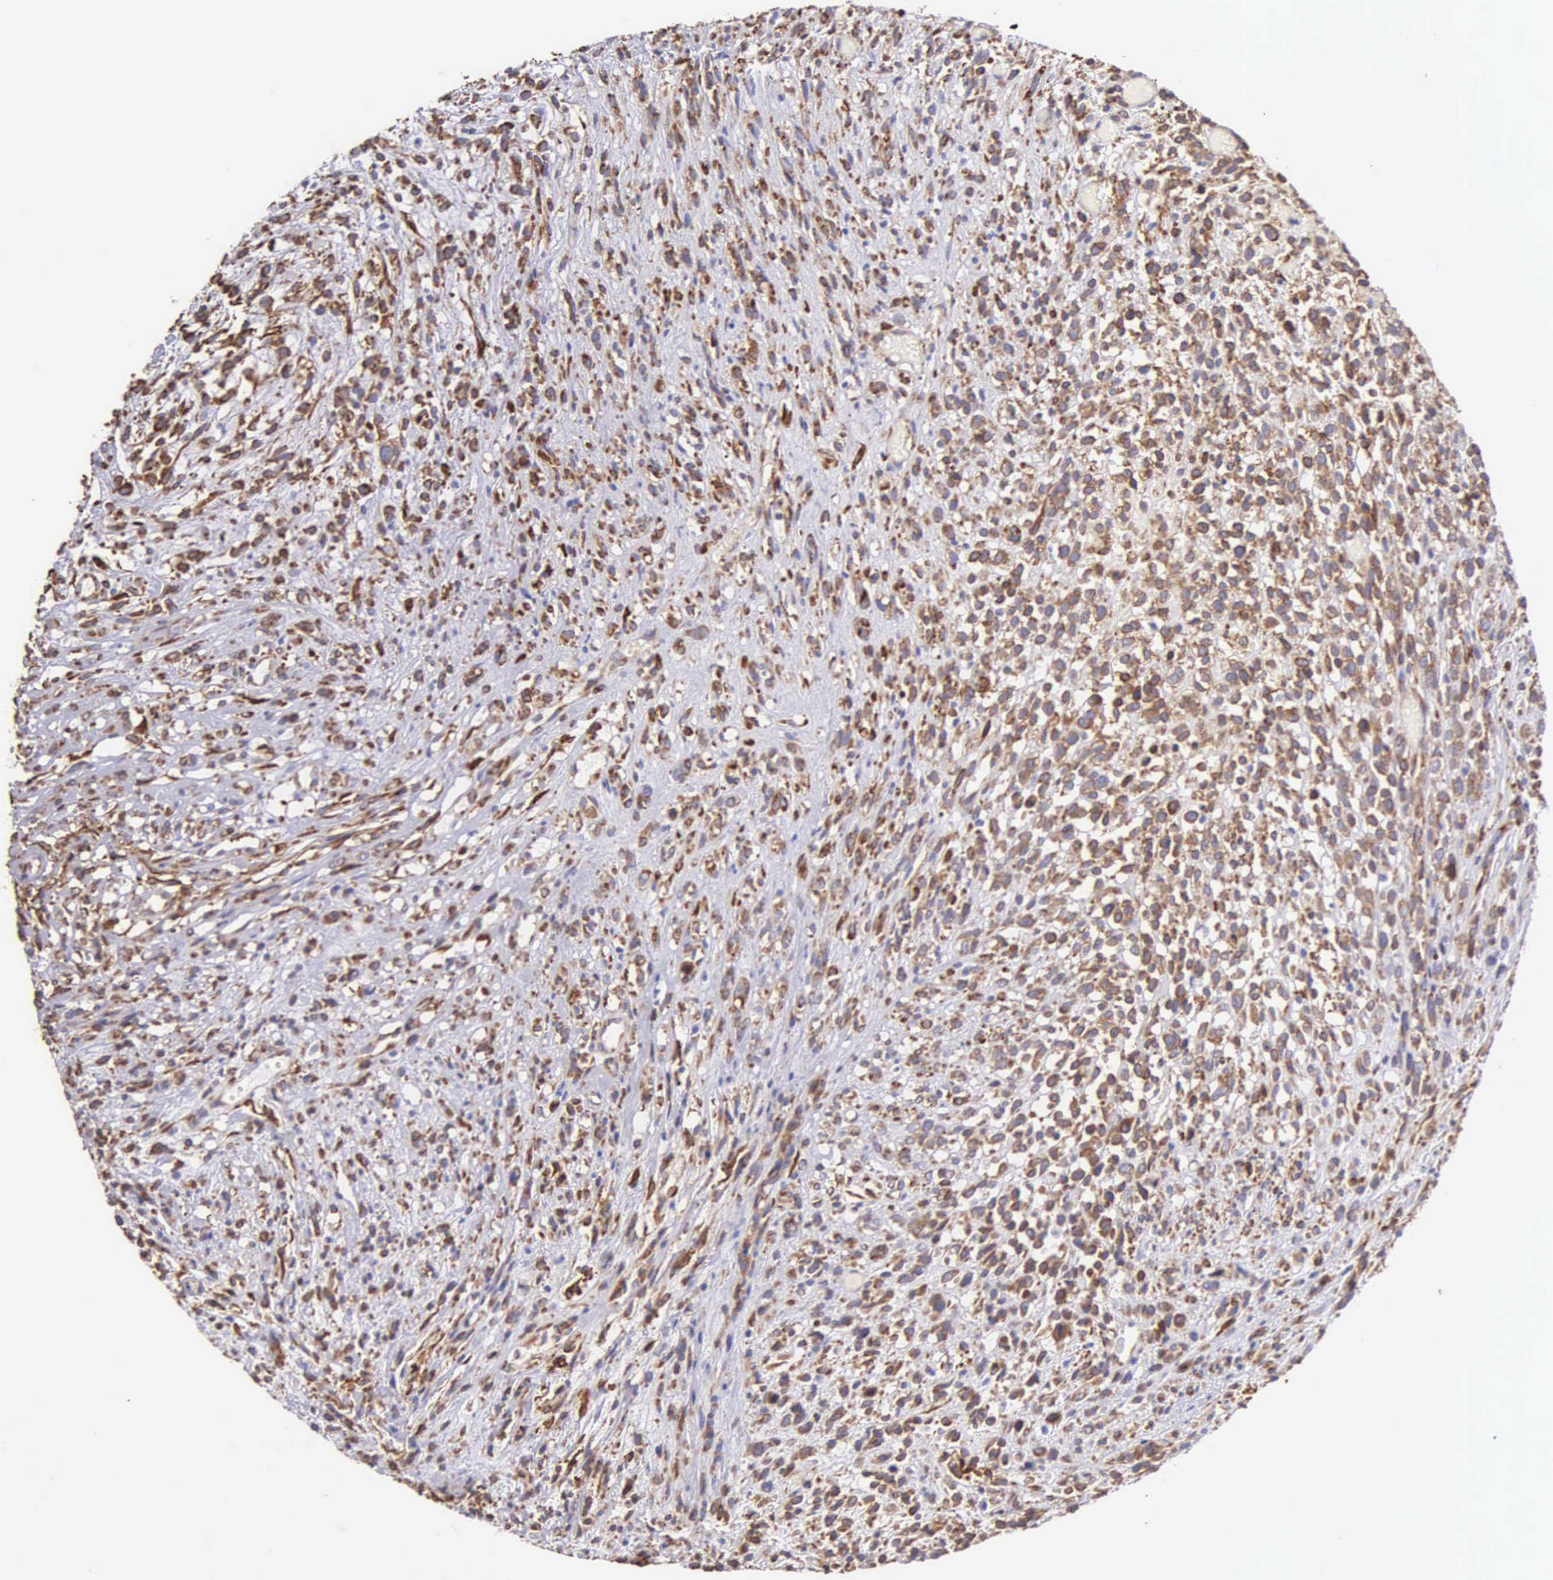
{"staining": {"intensity": "moderate", "quantity": "25%-75%", "location": "cytoplasmic/membranous"}, "tissue": "glioma", "cell_type": "Tumor cells", "image_type": "cancer", "snomed": [{"axis": "morphology", "description": "Glioma, malignant, High grade"}, {"axis": "topography", "description": "Brain"}], "caption": "Immunohistochemistry (IHC) (DAB (3,3'-diaminobenzidine)) staining of high-grade glioma (malignant) exhibits moderate cytoplasmic/membranous protein staining in approximately 25%-75% of tumor cells.", "gene": "CKAP4", "patient": {"sex": "male", "age": 66}}